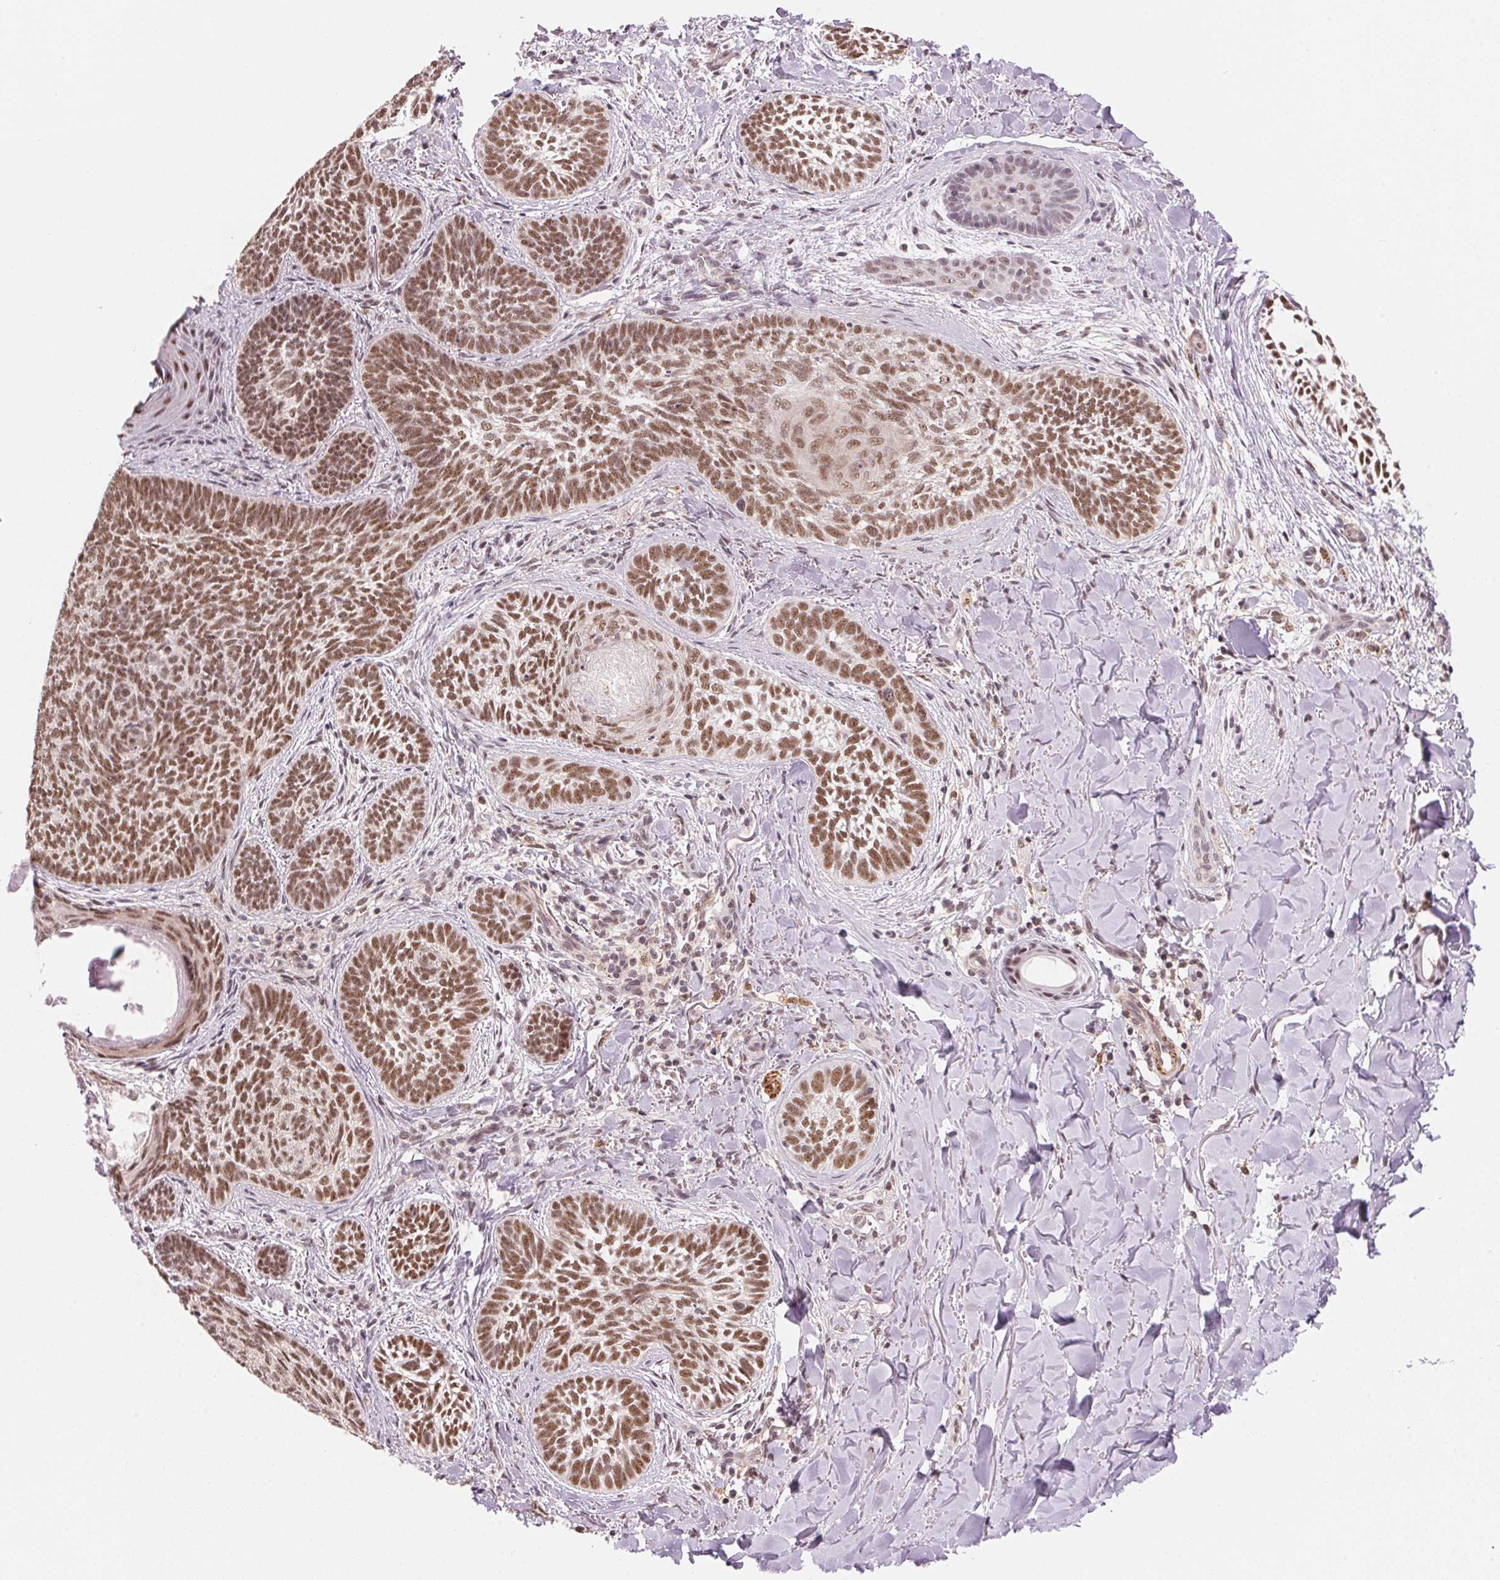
{"staining": {"intensity": "moderate", "quantity": ">75%", "location": "nuclear"}, "tissue": "skin cancer", "cell_type": "Tumor cells", "image_type": "cancer", "snomed": [{"axis": "morphology", "description": "Normal tissue, NOS"}, {"axis": "morphology", "description": "Basal cell carcinoma"}, {"axis": "topography", "description": "Skin"}], "caption": "A high-resolution histopathology image shows immunohistochemistry (IHC) staining of skin cancer (basal cell carcinoma), which displays moderate nuclear positivity in approximately >75% of tumor cells. Nuclei are stained in blue.", "gene": "HNRNPDL", "patient": {"sex": "male", "age": 46}}